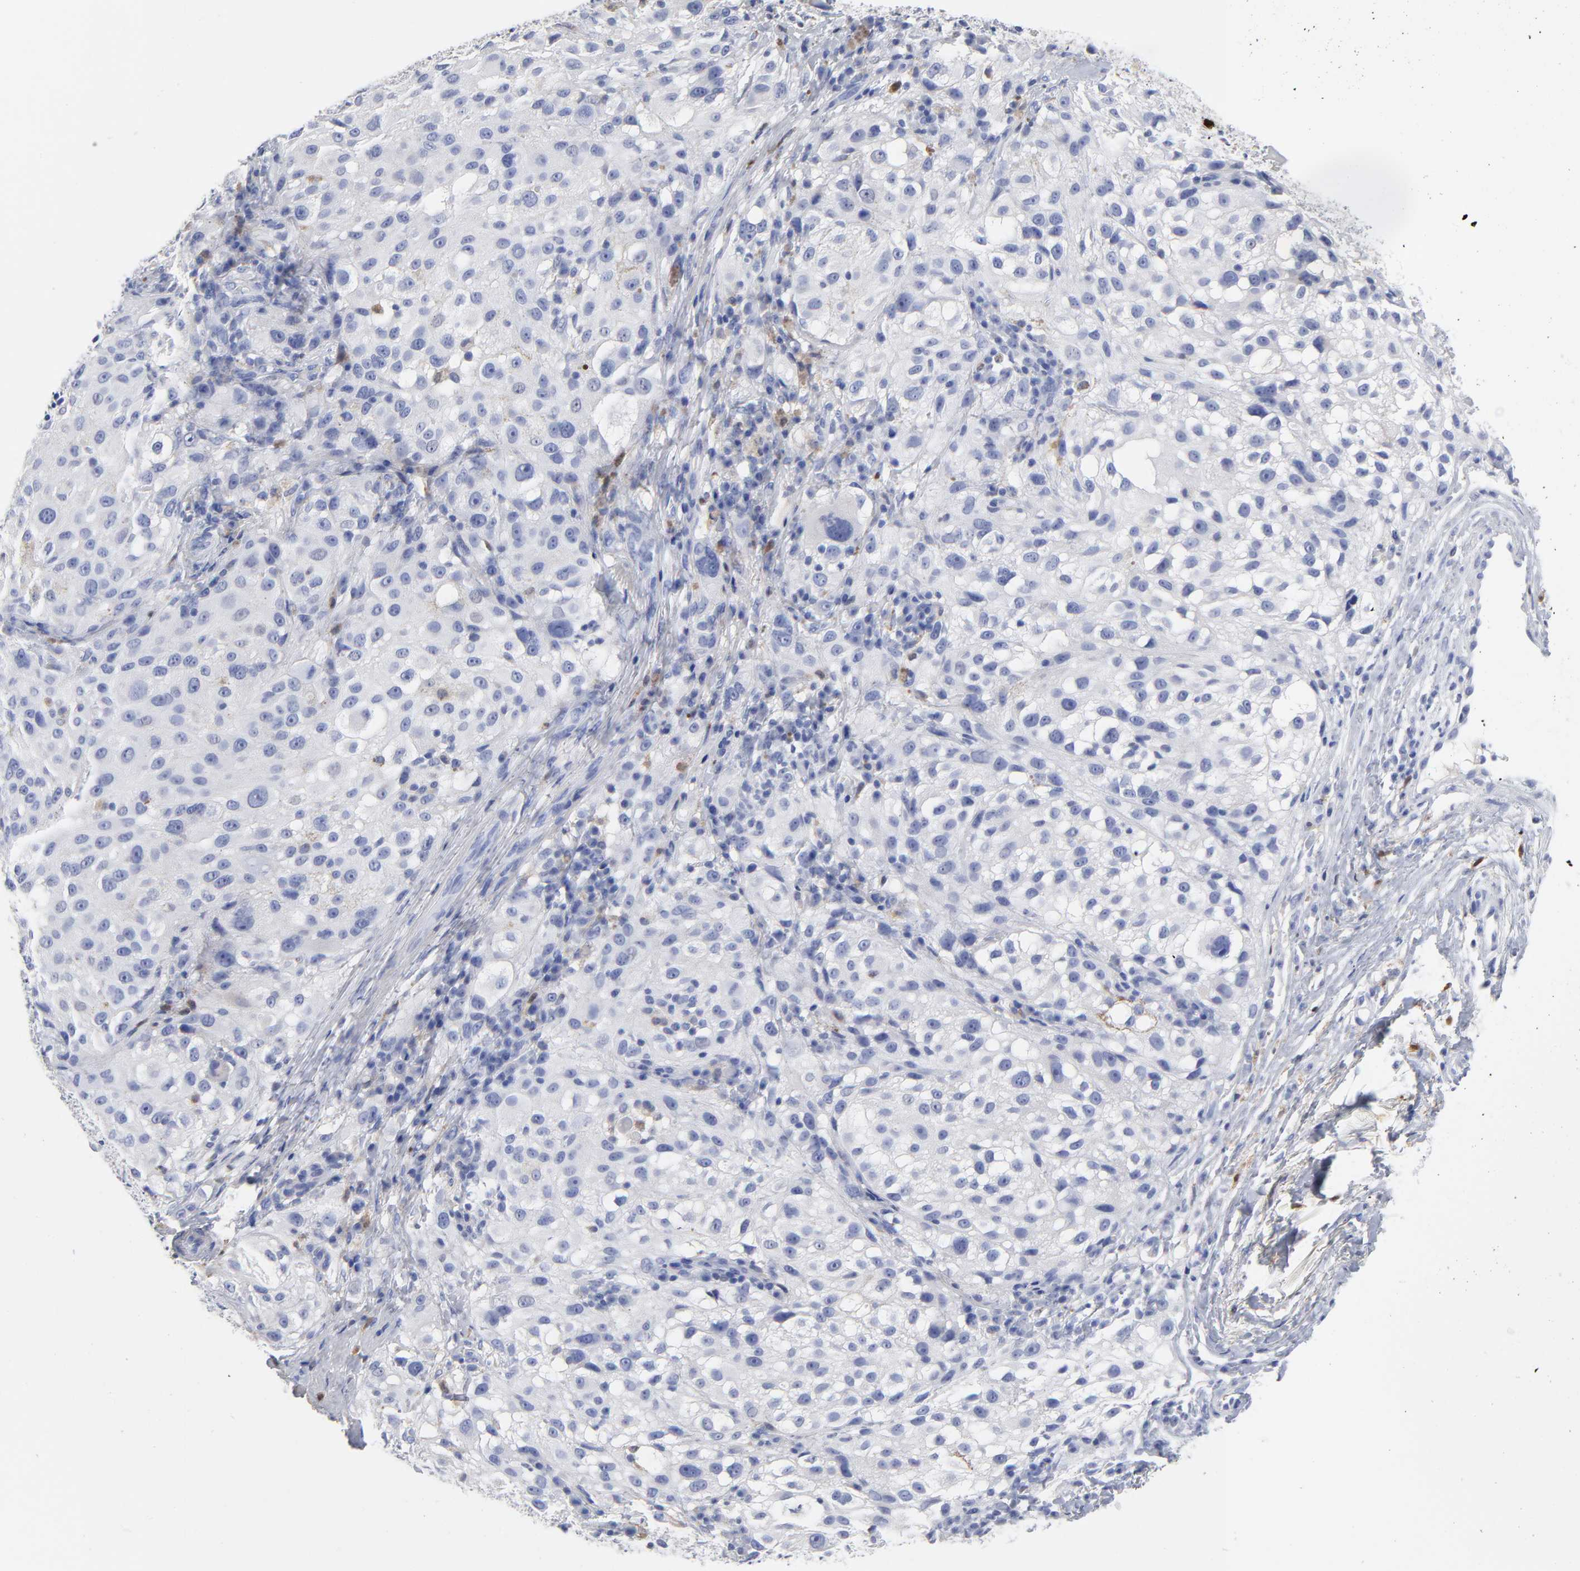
{"staining": {"intensity": "negative", "quantity": "none", "location": "none"}, "tissue": "melanoma", "cell_type": "Tumor cells", "image_type": "cancer", "snomed": [{"axis": "morphology", "description": "Necrosis, NOS"}, {"axis": "morphology", "description": "Malignant melanoma, NOS"}, {"axis": "topography", "description": "Skin"}], "caption": "Melanoma was stained to show a protein in brown. There is no significant expression in tumor cells.", "gene": "PTP4A1", "patient": {"sex": "female", "age": 87}}